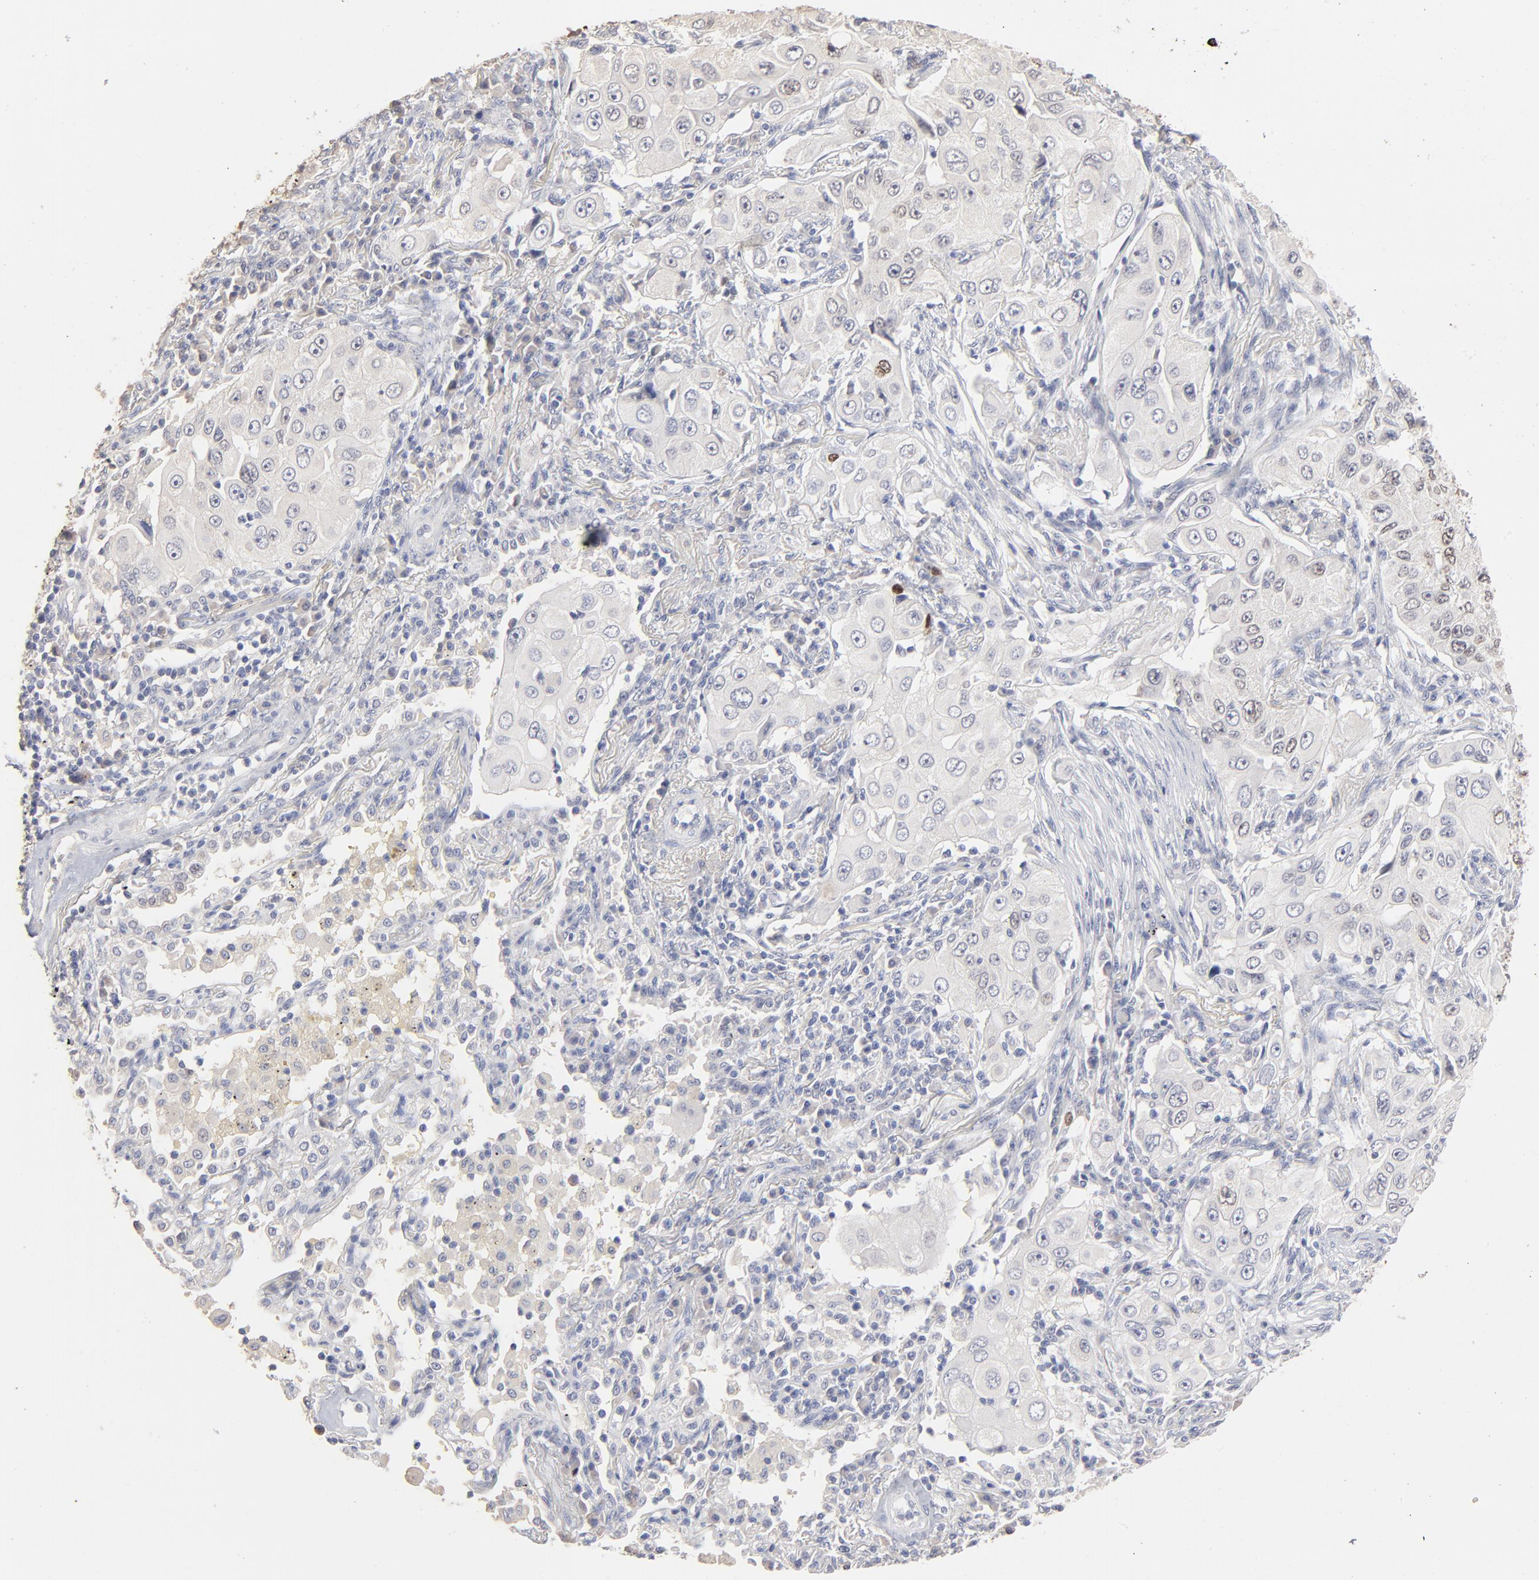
{"staining": {"intensity": "moderate", "quantity": "<25%", "location": "nuclear"}, "tissue": "lung cancer", "cell_type": "Tumor cells", "image_type": "cancer", "snomed": [{"axis": "morphology", "description": "Adenocarcinoma, NOS"}, {"axis": "topography", "description": "Lung"}], "caption": "Immunohistochemical staining of human lung cancer exhibits low levels of moderate nuclear staining in about <25% of tumor cells.", "gene": "DNAL4", "patient": {"sex": "male", "age": 84}}